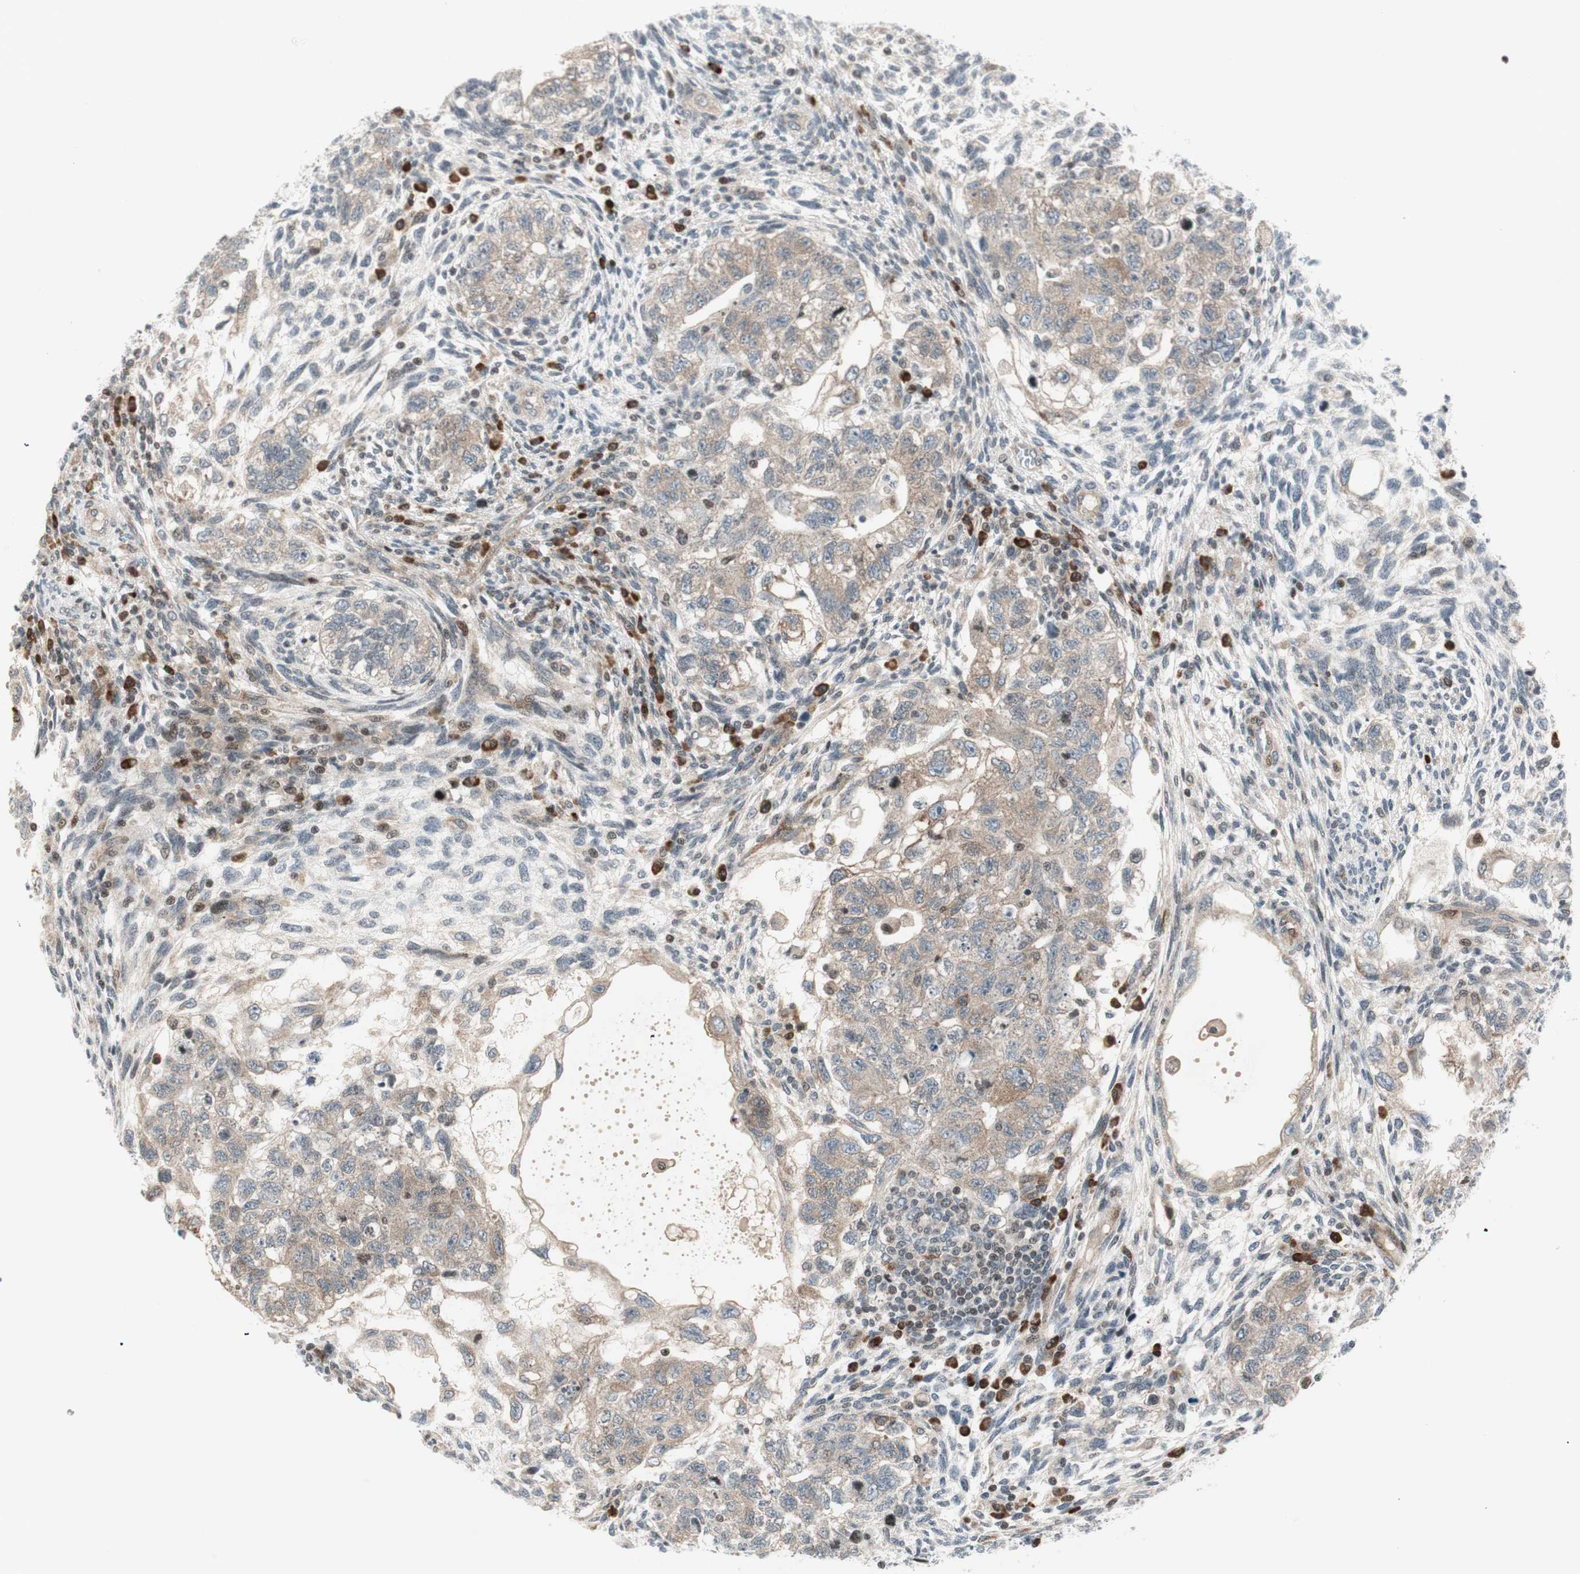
{"staining": {"intensity": "weak", "quantity": ">75%", "location": "cytoplasmic/membranous"}, "tissue": "testis cancer", "cell_type": "Tumor cells", "image_type": "cancer", "snomed": [{"axis": "morphology", "description": "Normal tissue, NOS"}, {"axis": "morphology", "description": "Carcinoma, Embryonal, NOS"}, {"axis": "topography", "description": "Testis"}], "caption": "Embryonal carcinoma (testis) stained for a protein displays weak cytoplasmic/membranous positivity in tumor cells. The staining was performed using DAB to visualize the protein expression in brown, while the nuclei were stained in blue with hematoxylin (Magnification: 20x).", "gene": "TPT1", "patient": {"sex": "male", "age": 36}}